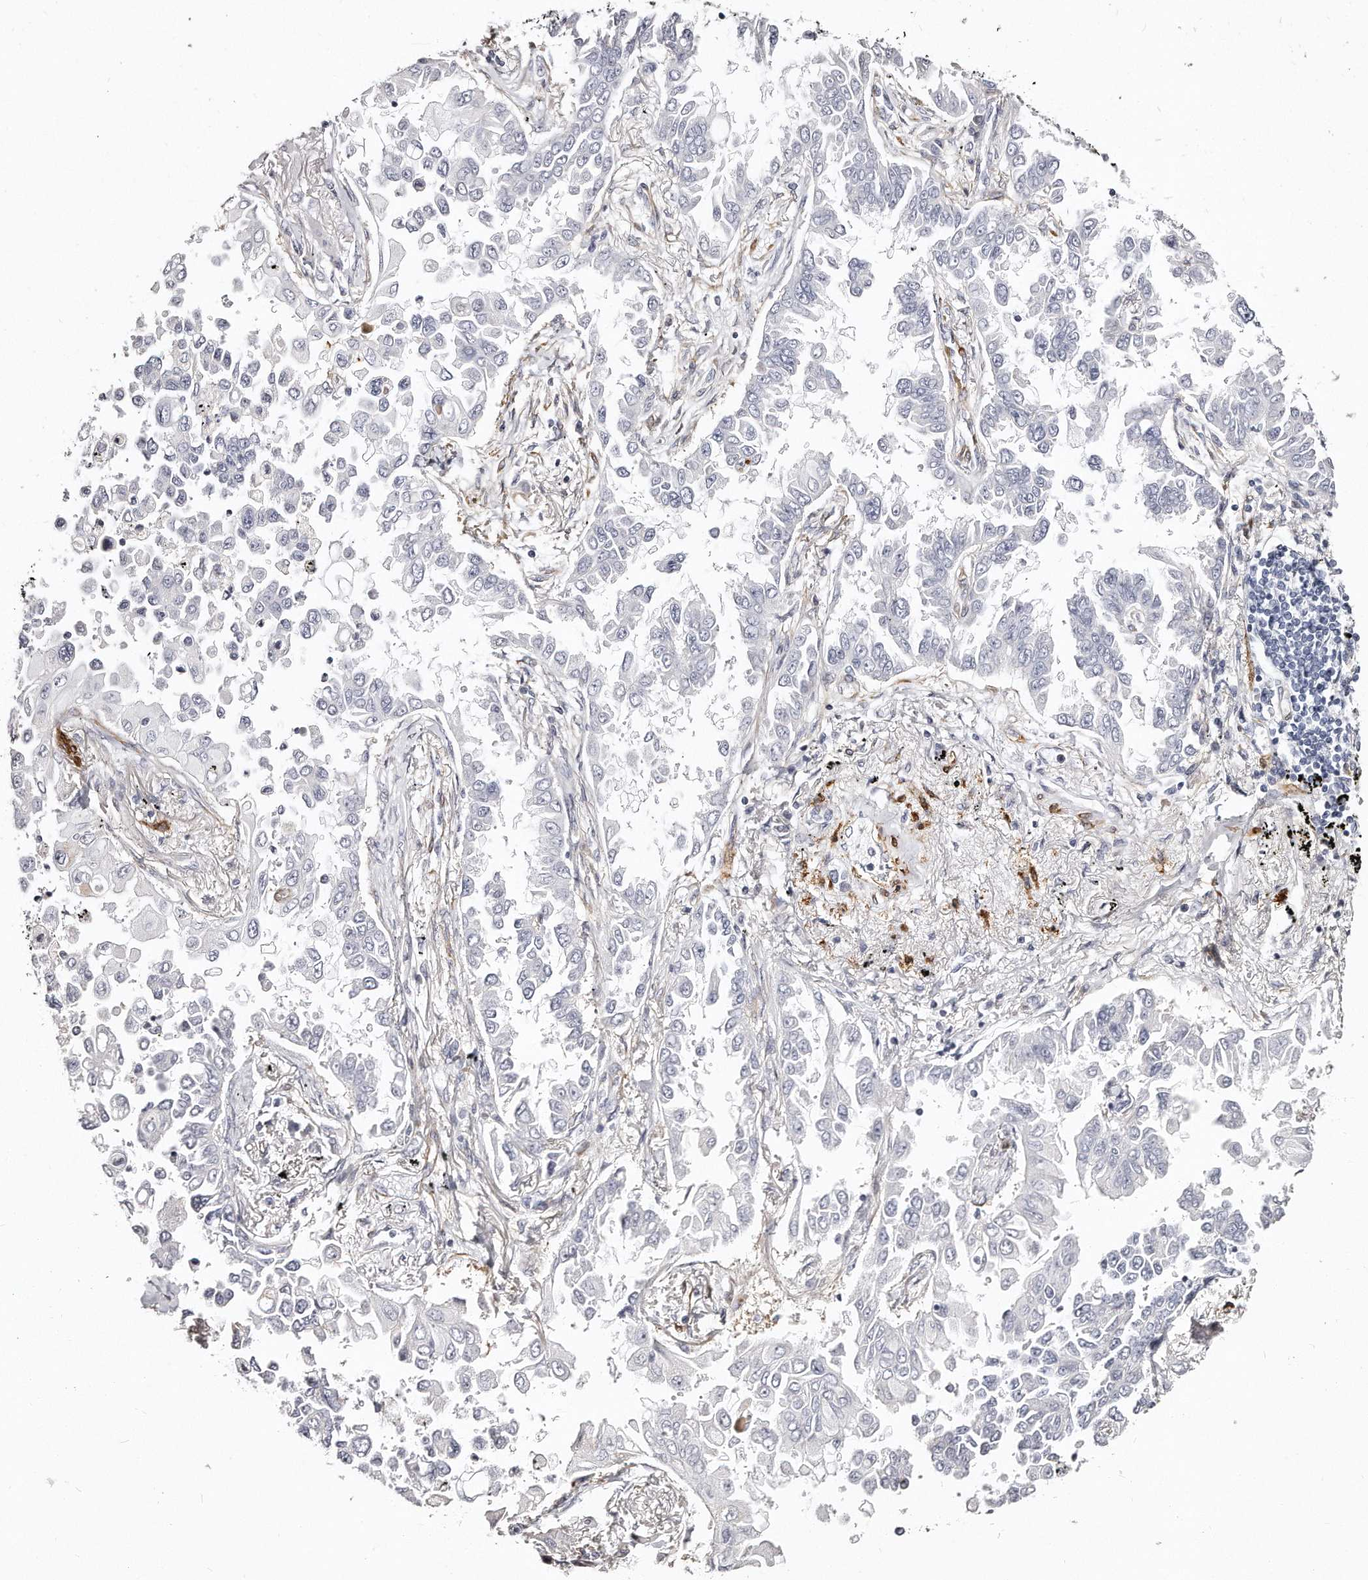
{"staining": {"intensity": "negative", "quantity": "none", "location": "none"}, "tissue": "lung cancer", "cell_type": "Tumor cells", "image_type": "cancer", "snomed": [{"axis": "morphology", "description": "Adenocarcinoma, NOS"}, {"axis": "topography", "description": "Lung"}], "caption": "A micrograph of human lung cancer is negative for staining in tumor cells.", "gene": "LMOD1", "patient": {"sex": "female", "age": 67}}